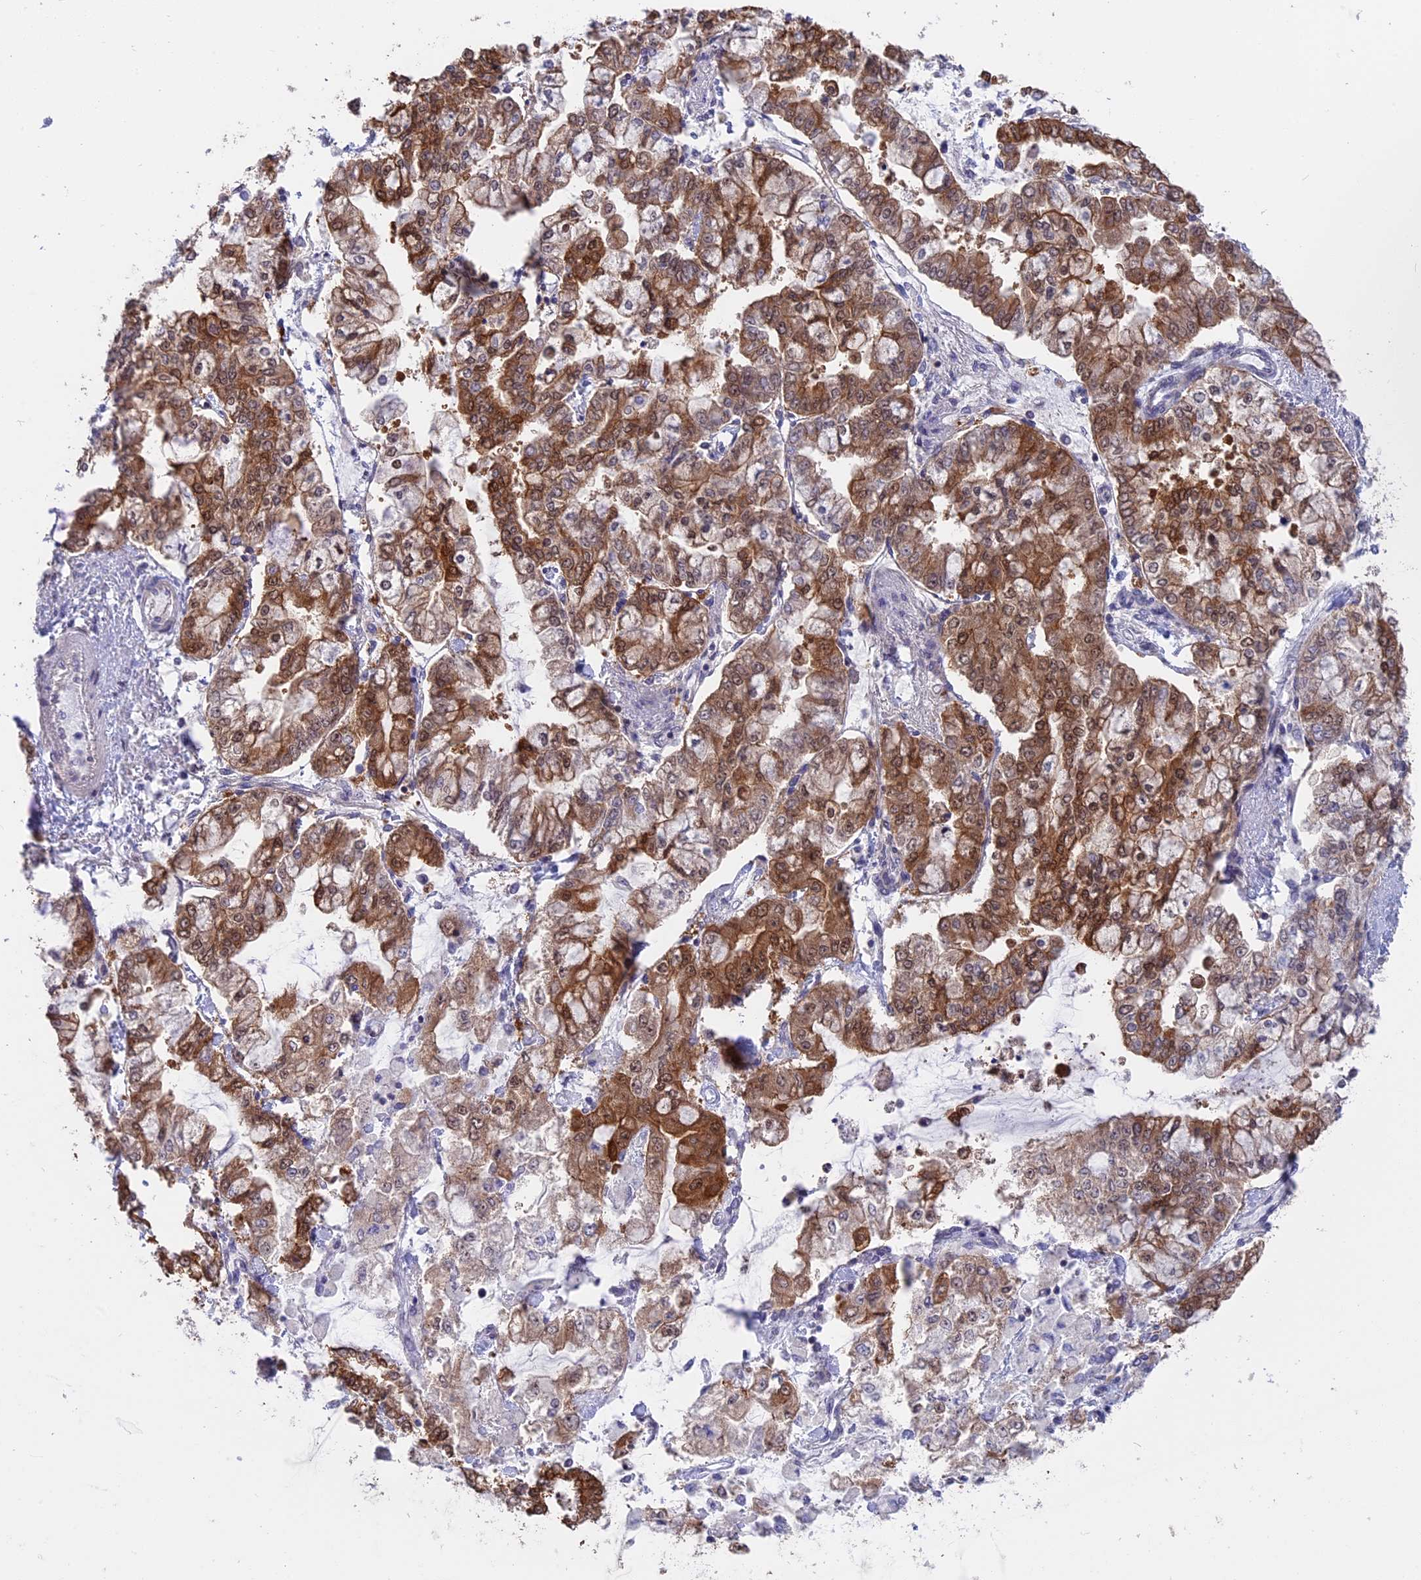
{"staining": {"intensity": "strong", "quantity": ">75%", "location": "cytoplasmic/membranous,nuclear"}, "tissue": "stomach cancer", "cell_type": "Tumor cells", "image_type": "cancer", "snomed": [{"axis": "morphology", "description": "Normal tissue, NOS"}, {"axis": "morphology", "description": "Adenocarcinoma, NOS"}, {"axis": "topography", "description": "Stomach, upper"}, {"axis": "topography", "description": "Stomach"}], "caption": "Strong cytoplasmic/membranous and nuclear positivity for a protein is appreciated in about >75% of tumor cells of adenocarcinoma (stomach) using immunohistochemistry (IHC).", "gene": "STUB1", "patient": {"sex": "male", "age": 76}}